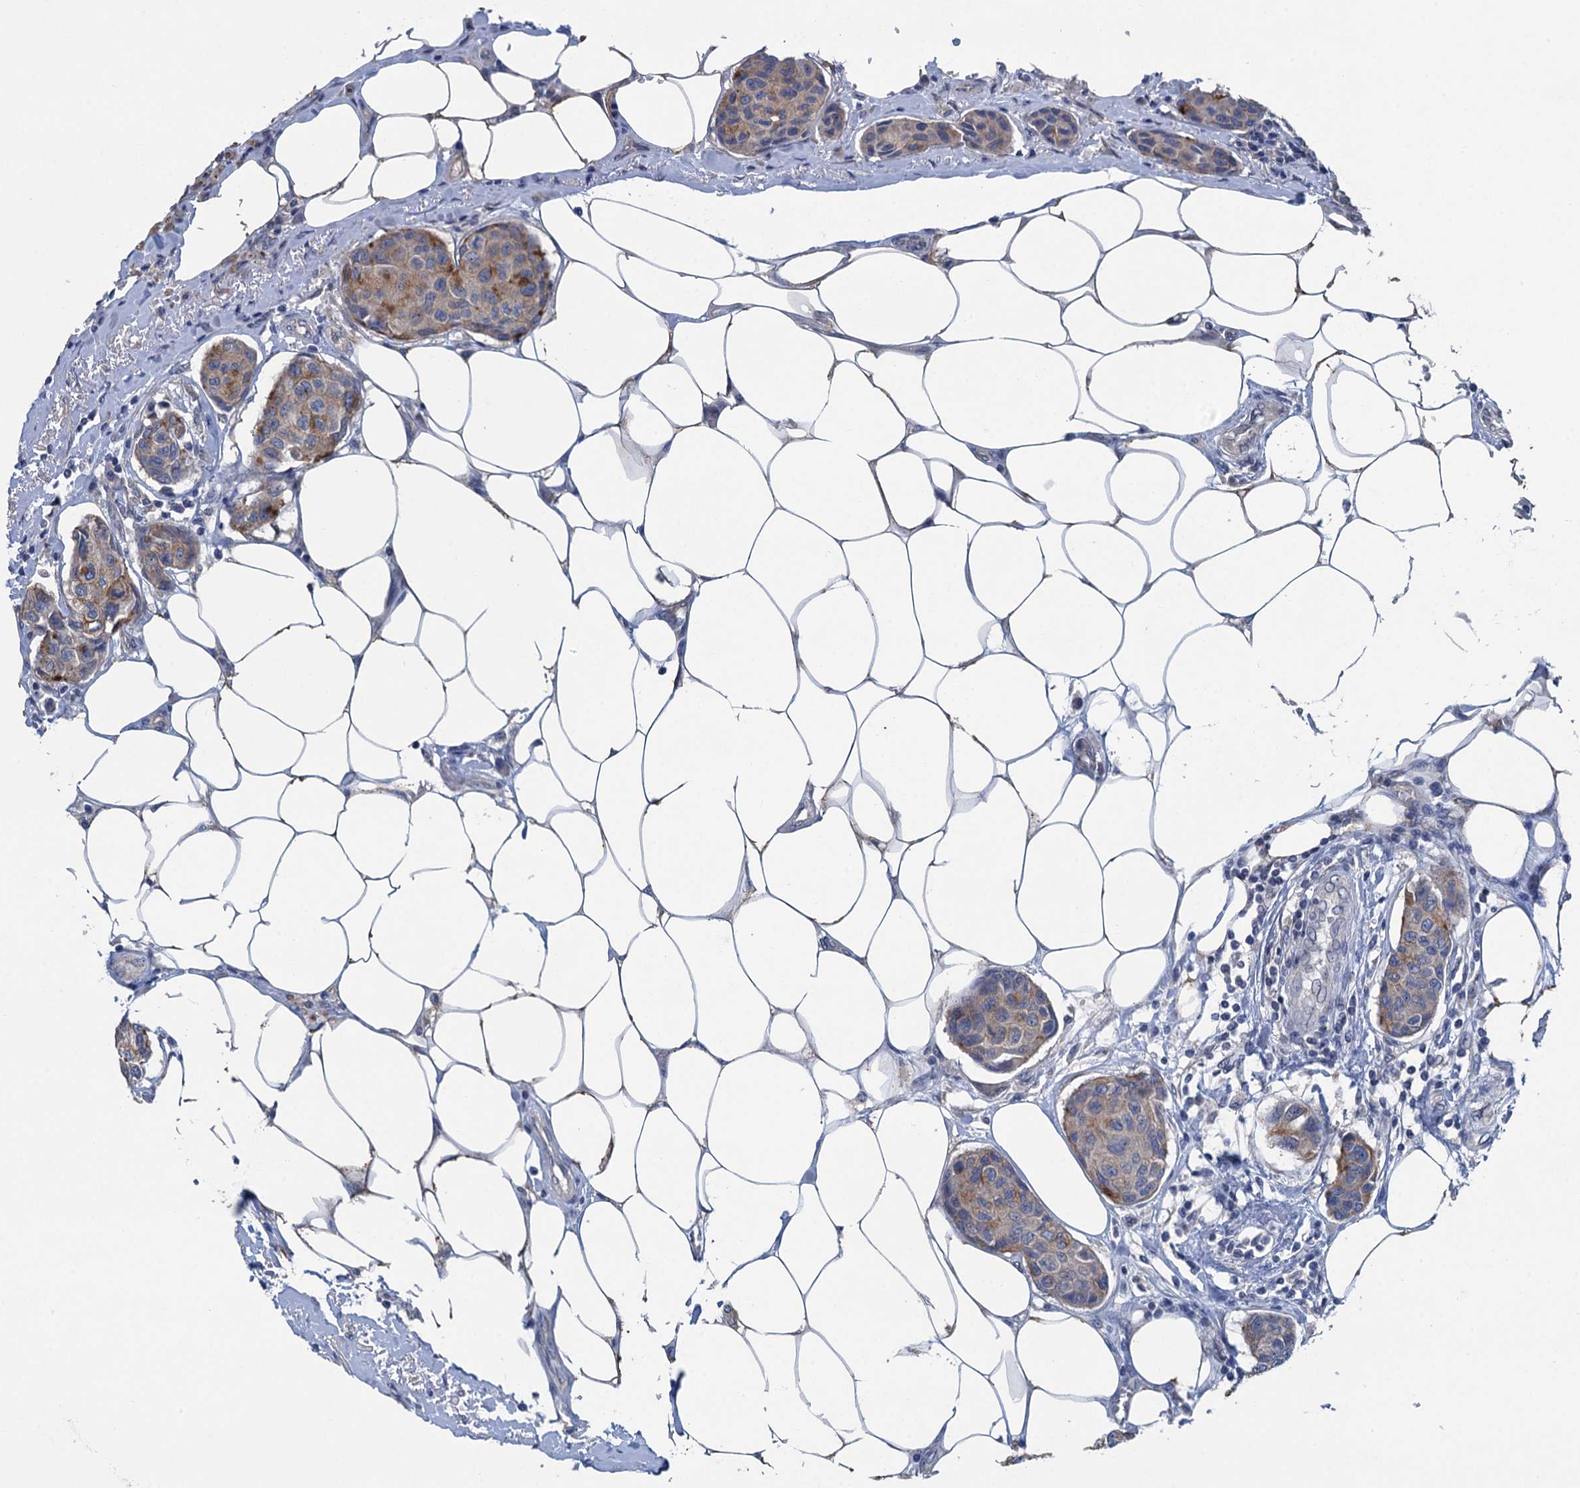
{"staining": {"intensity": "moderate", "quantity": "<25%", "location": "cytoplasmic/membranous"}, "tissue": "breast cancer", "cell_type": "Tumor cells", "image_type": "cancer", "snomed": [{"axis": "morphology", "description": "Duct carcinoma"}, {"axis": "topography", "description": "Breast"}], "caption": "Breast invasive ductal carcinoma stained with a protein marker demonstrates moderate staining in tumor cells.", "gene": "CTU2", "patient": {"sex": "female", "age": 80}}